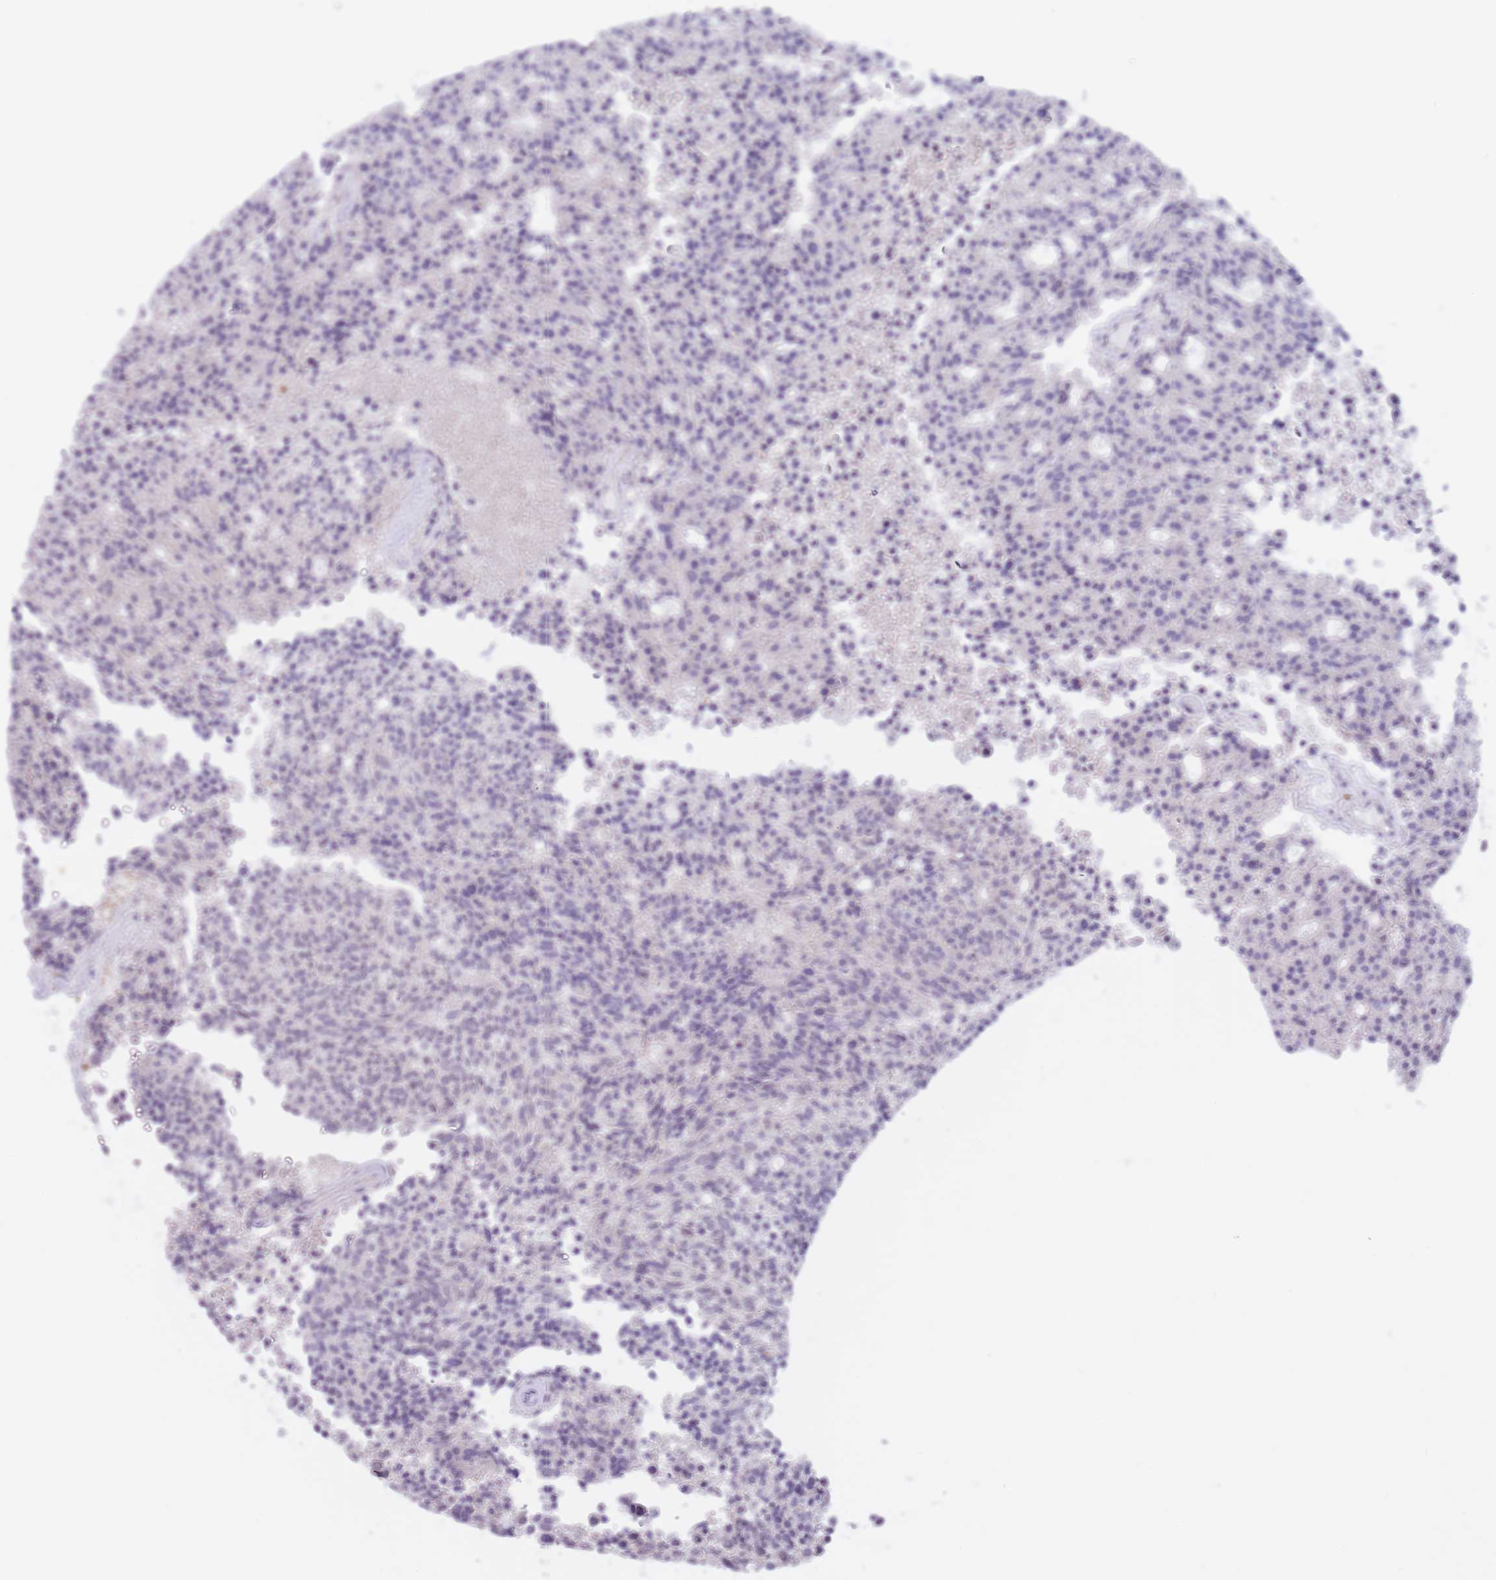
{"staining": {"intensity": "negative", "quantity": "none", "location": "none"}, "tissue": "carcinoid", "cell_type": "Tumor cells", "image_type": "cancer", "snomed": [{"axis": "morphology", "description": "Carcinoid, malignant, NOS"}, {"axis": "topography", "description": "Pancreas"}], "caption": "The immunohistochemistry photomicrograph has no significant positivity in tumor cells of carcinoid (malignant) tissue.", "gene": "ARPIN", "patient": {"sex": "female", "age": 54}}